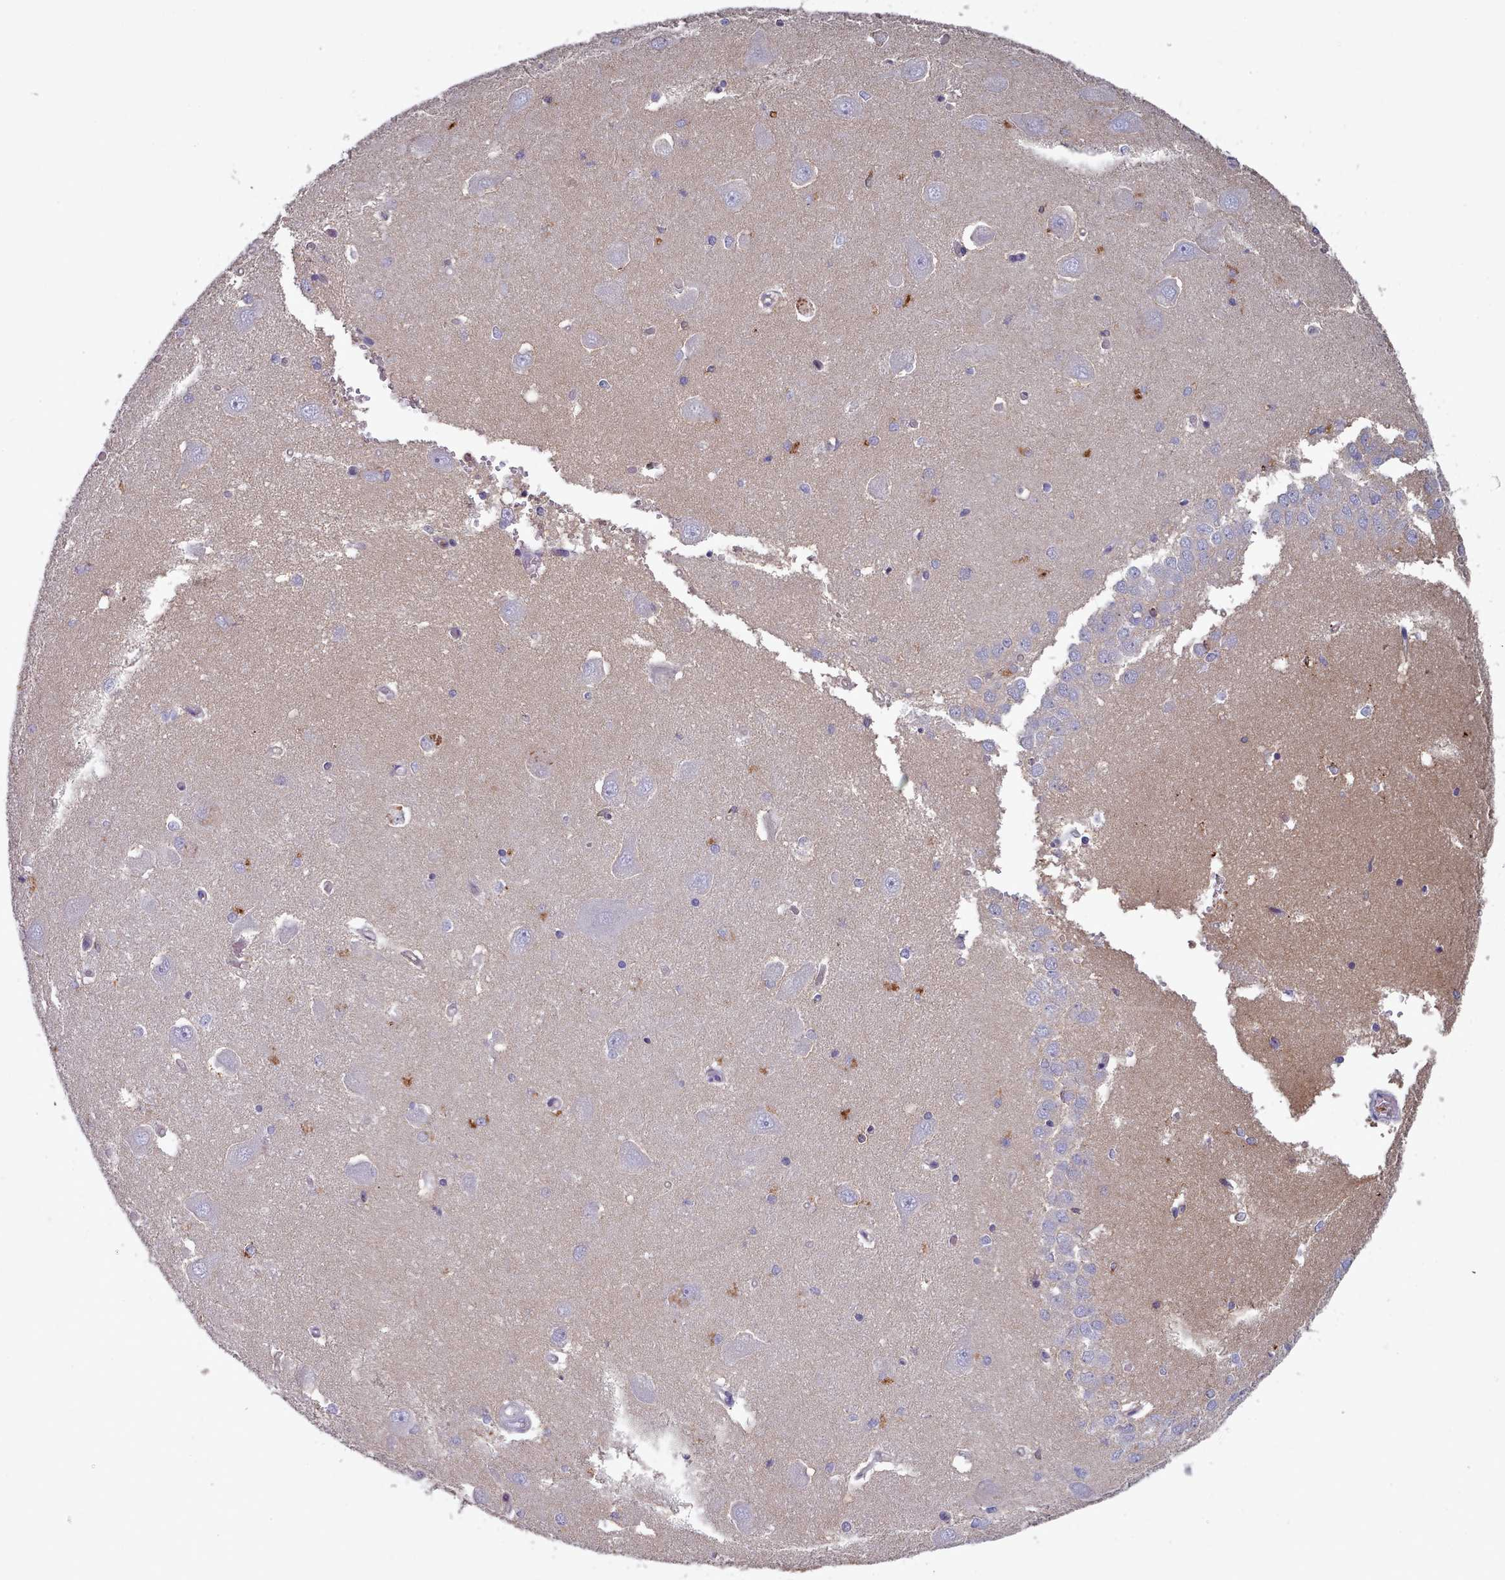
{"staining": {"intensity": "moderate", "quantity": "<25%", "location": "cytoplasmic/membranous"}, "tissue": "hippocampus", "cell_type": "Glial cells", "image_type": "normal", "snomed": [{"axis": "morphology", "description": "Normal tissue, NOS"}, {"axis": "topography", "description": "Hippocampus"}], "caption": "The image demonstrates immunohistochemical staining of benign hippocampus. There is moderate cytoplasmic/membranous expression is appreciated in about <25% of glial cells.", "gene": "RAC1", "patient": {"sex": "male", "age": 45}}